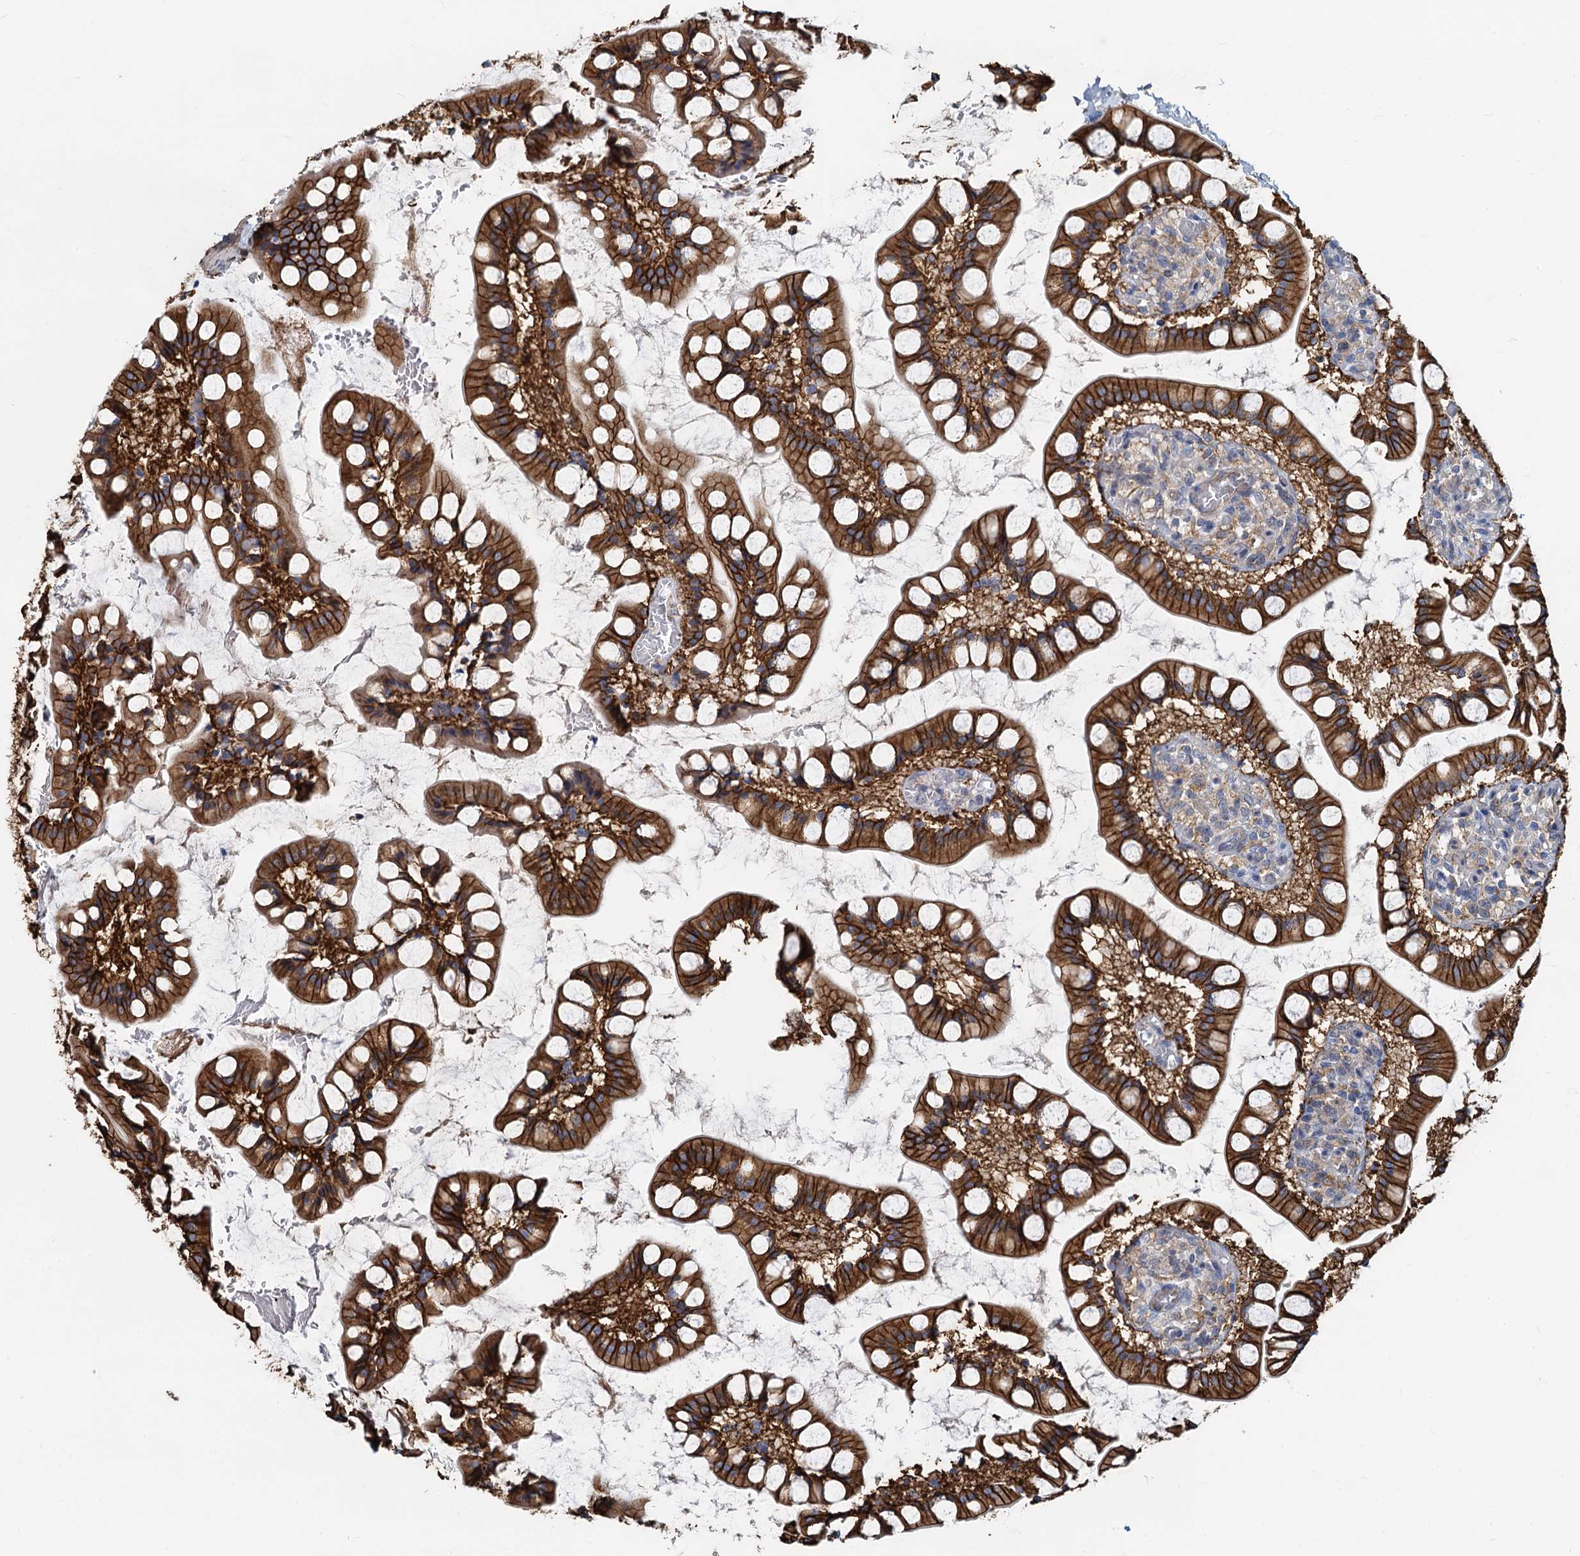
{"staining": {"intensity": "strong", "quantity": ">75%", "location": "cytoplasmic/membranous"}, "tissue": "small intestine", "cell_type": "Glandular cells", "image_type": "normal", "snomed": [{"axis": "morphology", "description": "Normal tissue, NOS"}, {"axis": "topography", "description": "Small intestine"}], "caption": "The immunohistochemical stain shows strong cytoplasmic/membranous expression in glandular cells of benign small intestine.", "gene": "LNX2", "patient": {"sex": "male", "age": 52}}